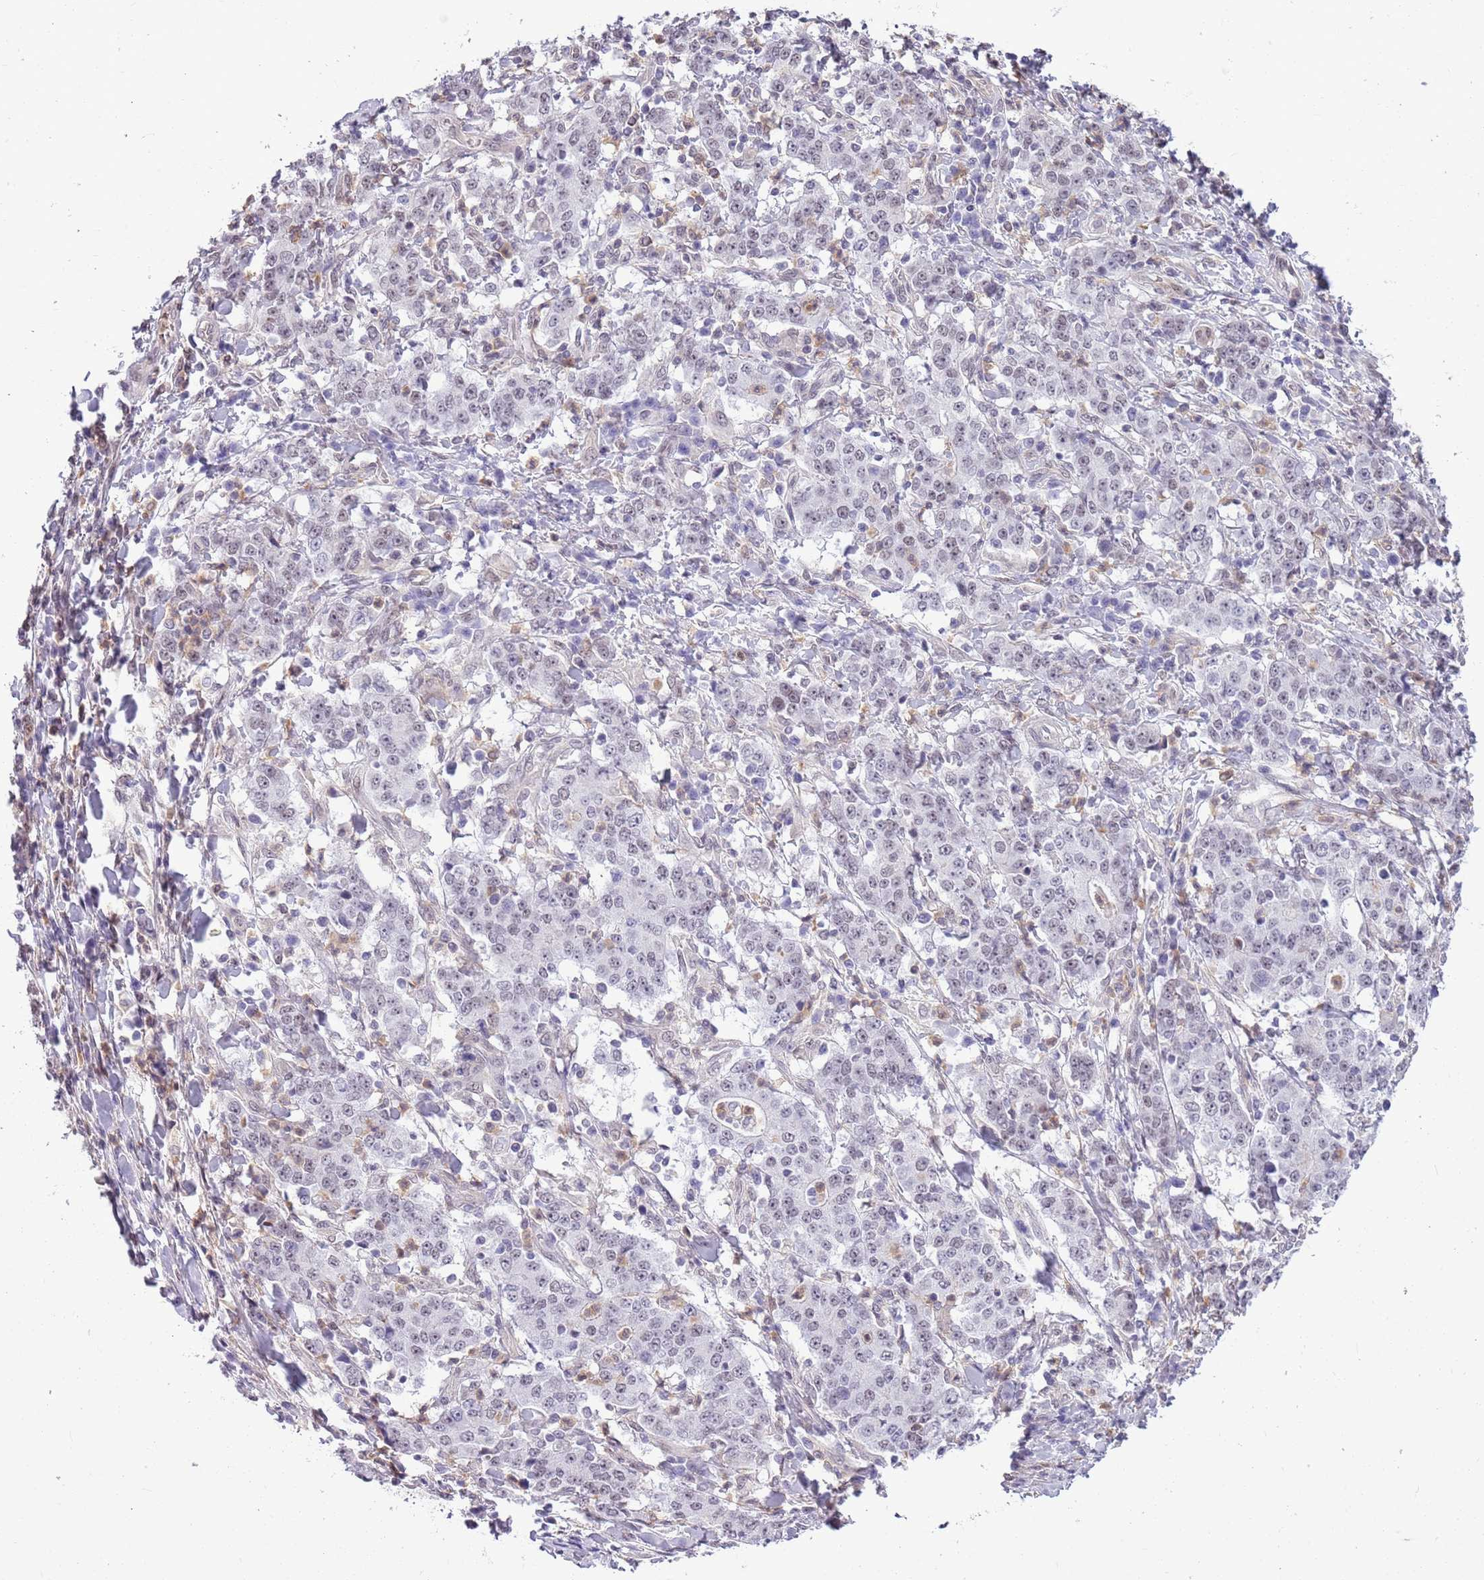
{"staining": {"intensity": "moderate", "quantity": "<25%", "location": "nuclear"}, "tissue": "stomach cancer", "cell_type": "Tumor cells", "image_type": "cancer", "snomed": [{"axis": "morphology", "description": "Normal tissue, NOS"}, {"axis": "morphology", "description": "Adenocarcinoma, NOS"}, {"axis": "topography", "description": "Stomach, upper"}, {"axis": "topography", "description": "Stomach"}], "caption": "This micrograph displays immunohistochemistry staining of stomach cancer, with low moderate nuclear positivity in about <25% of tumor cells.", "gene": "DHX32", "patient": {"sex": "male", "age": 59}}